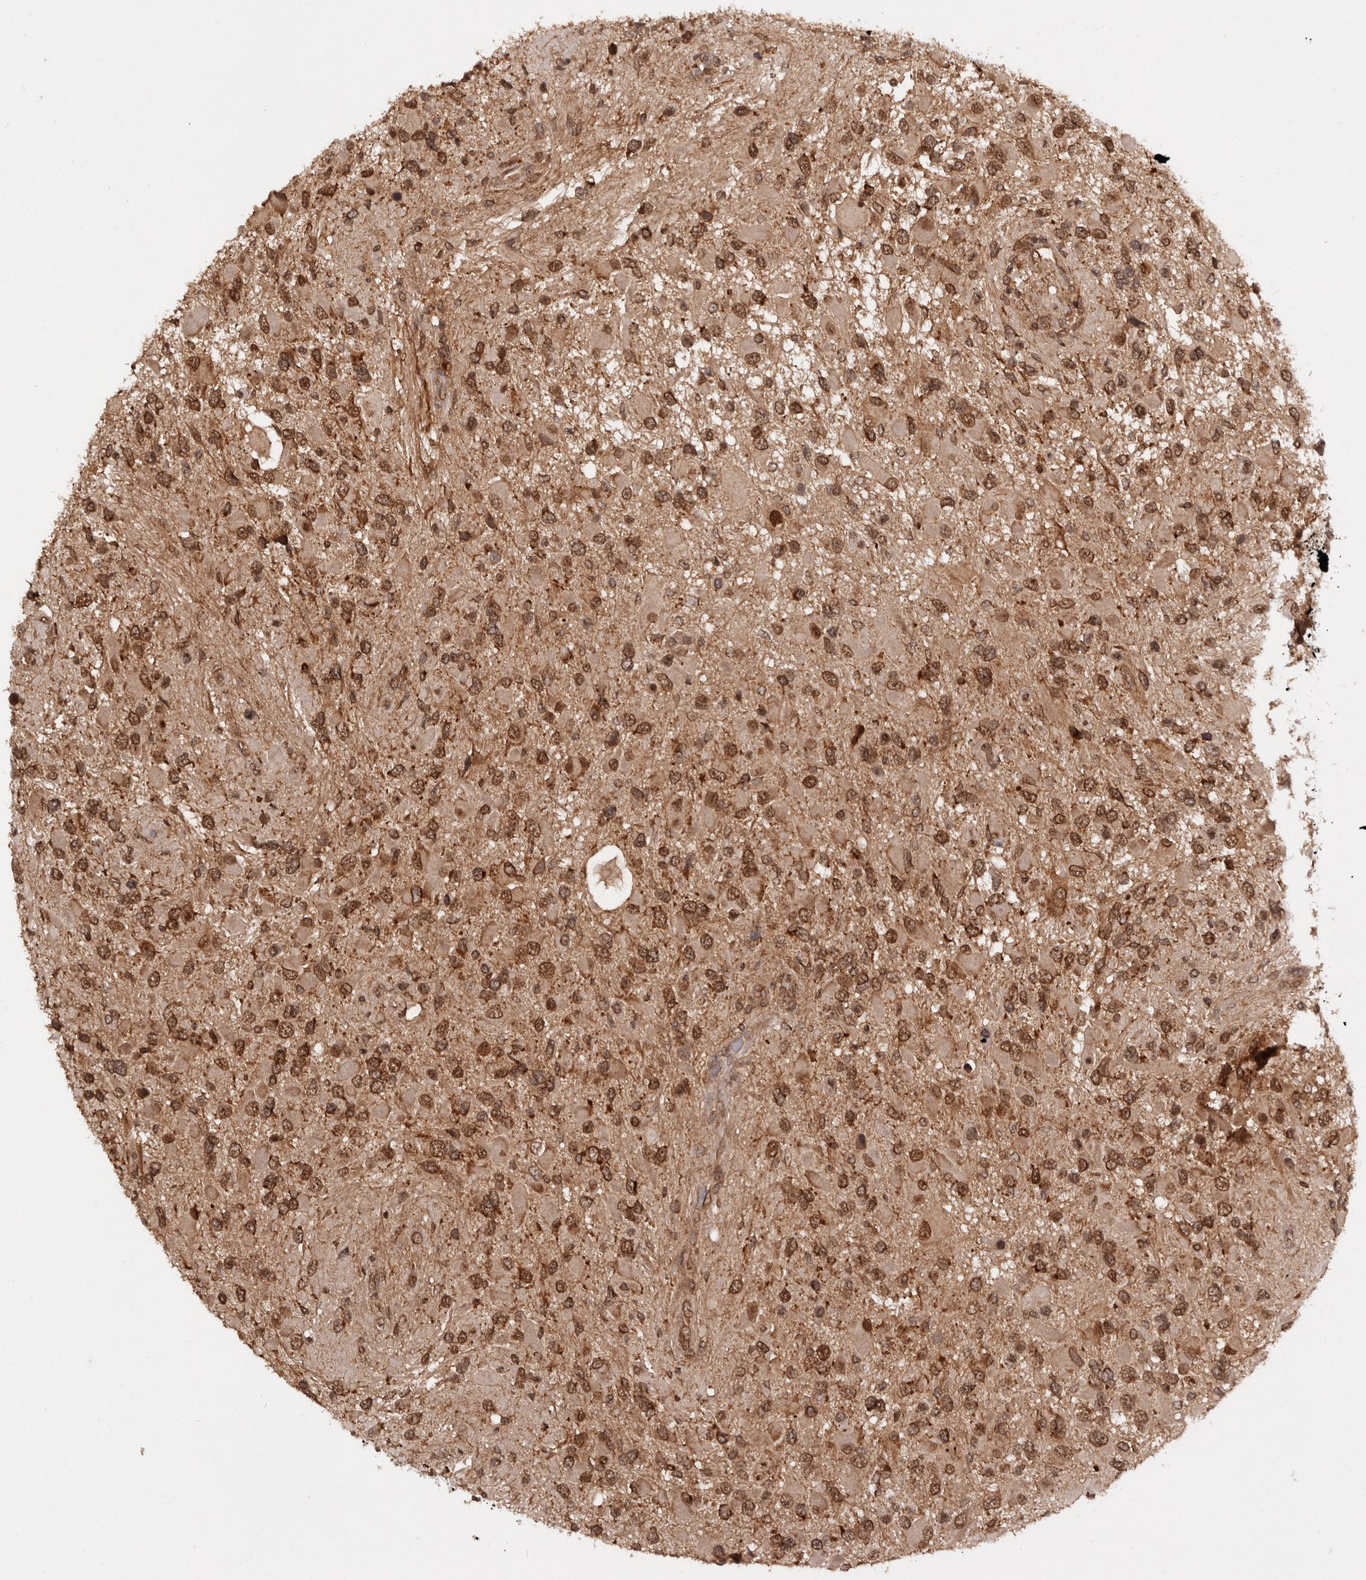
{"staining": {"intensity": "moderate", "quantity": ">75%", "location": "cytoplasmic/membranous,nuclear"}, "tissue": "glioma", "cell_type": "Tumor cells", "image_type": "cancer", "snomed": [{"axis": "morphology", "description": "Glioma, malignant, High grade"}, {"axis": "topography", "description": "Brain"}], "caption": "Immunohistochemistry (IHC) micrograph of neoplastic tissue: high-grade glioma (malignant) stained using IHC exhibits medium levels of moderate protein expression localized specifically in the cytoplasmic/membranous and nuclear of tumor cells, appearing as a cytoplasmic/membranous and nuclear brown color.", "gene": "TARS2", "patient": {"sex": "male", "age": 53}}